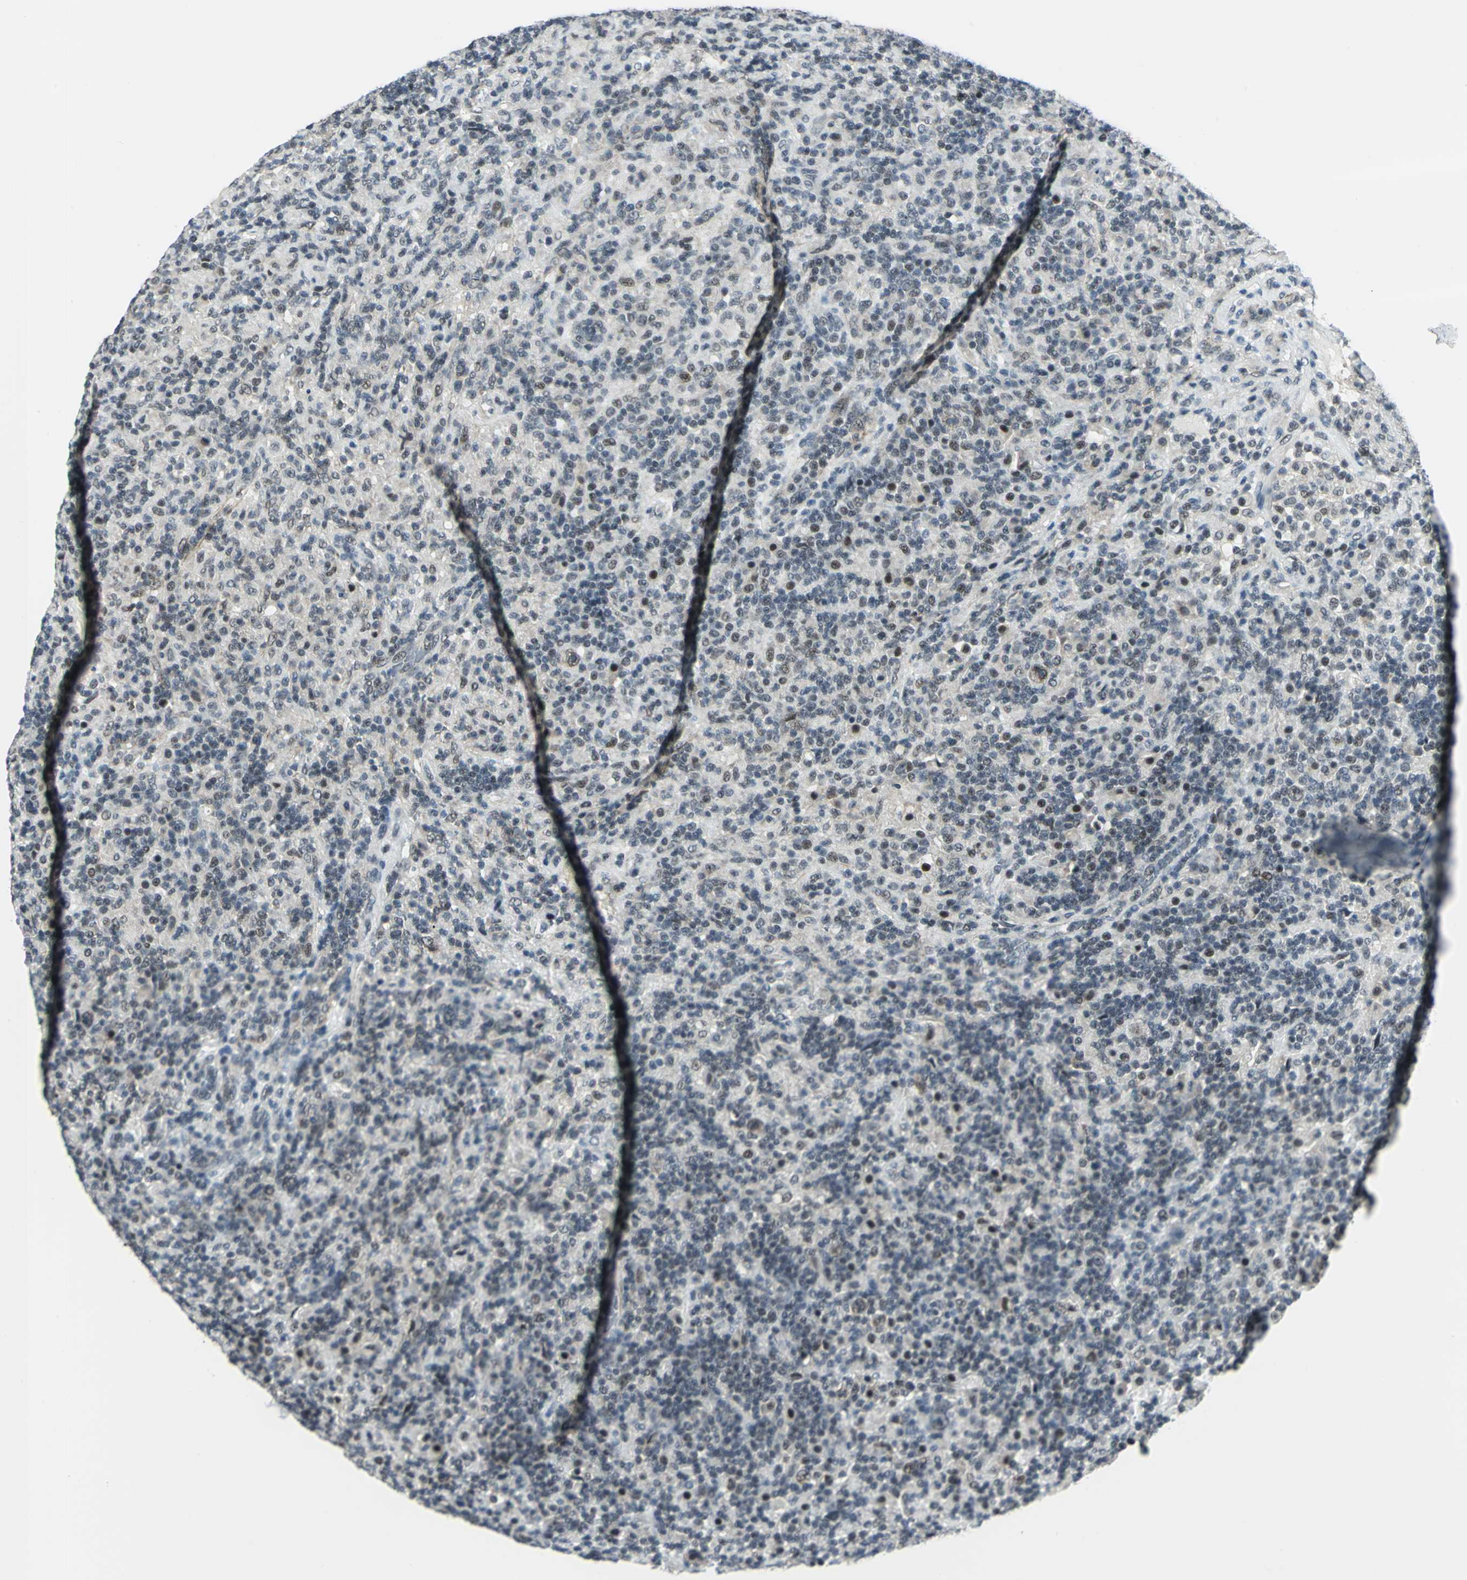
{"staining": {"intensity": "weak", "quantity": "<25%", "location": "cytoplasmic/membranous,nuclear"}, "tissue": "lymphoma", "cell_type": "Tumor cells", "image_type": "cancer", "snomed": [{"axis": "morphology", "description": "Hodgkin's disease, NOS"}, {"axis": "topography", "description": "Lymph node"}], "caption": "Protein analysis of Hodgkin's disease reveals no significant staining in tumor cells.", "gene": "MTA1", "patient": {"sex": "male", "age": 70}}